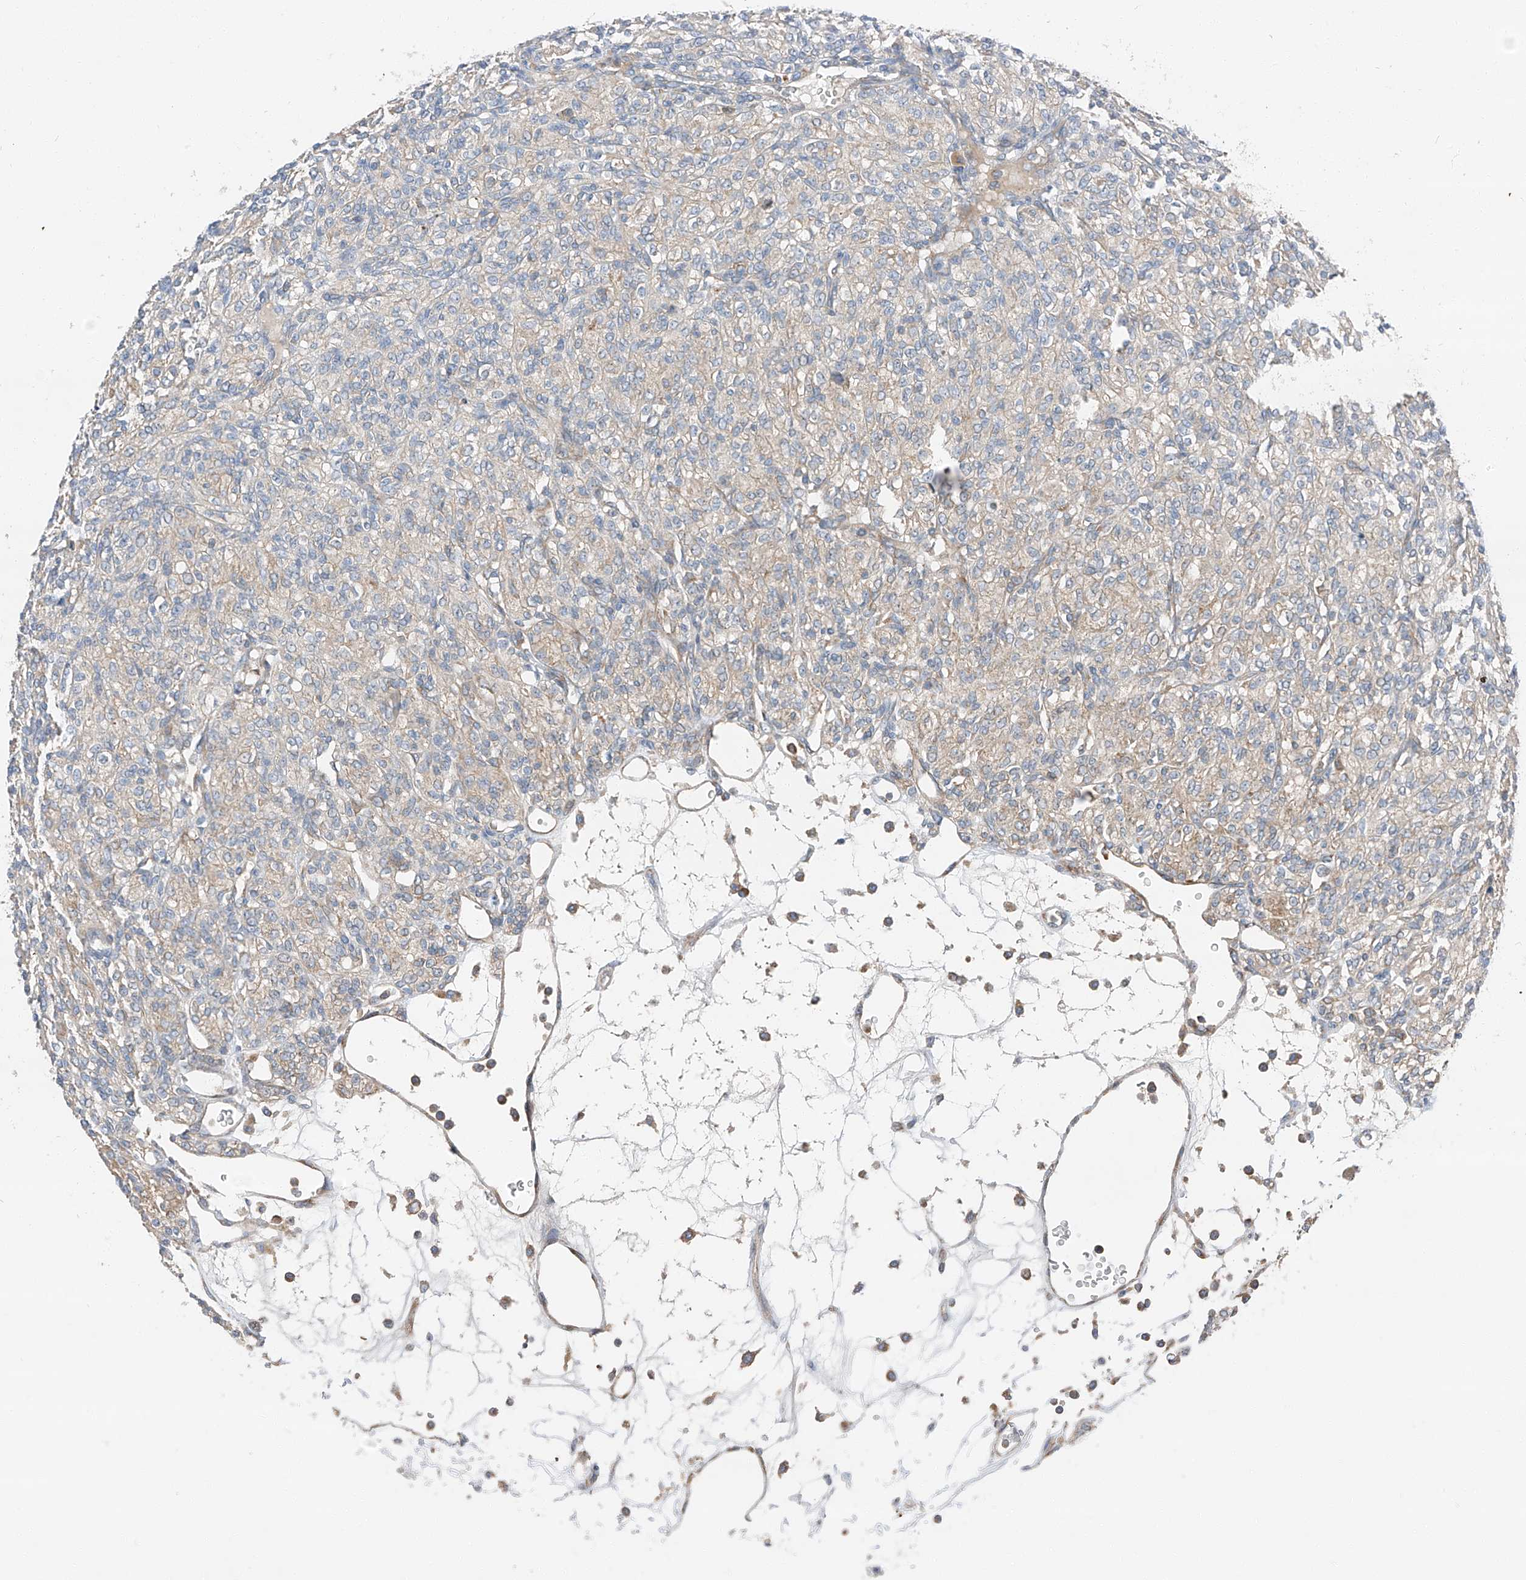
{"staining": {"intensity": "weak", "quantity": "<25%", "location": "cytoplasmic/membranous"}, "tissue": "renal cancer", "cell_type": "Tumor cells", "image_type": "cancer", "snomed": [{"axis": "morphology", "description": "Adenocarcinoma, NOS"}, {"axis": "topography", "description": "Kidney"}], "caption": "High power microscopy photomicrograph of an IHC image of adenocarcinoma (renal), revealing no significant staining in tumor cells. The staining is performed using DAB (3,3'-diaminobenzidine) brown chromogen with nuclei counter-stained in using hematoxylin.", "gene": "ZC3H15", "patient": {"sex": "male", "age": 77}}